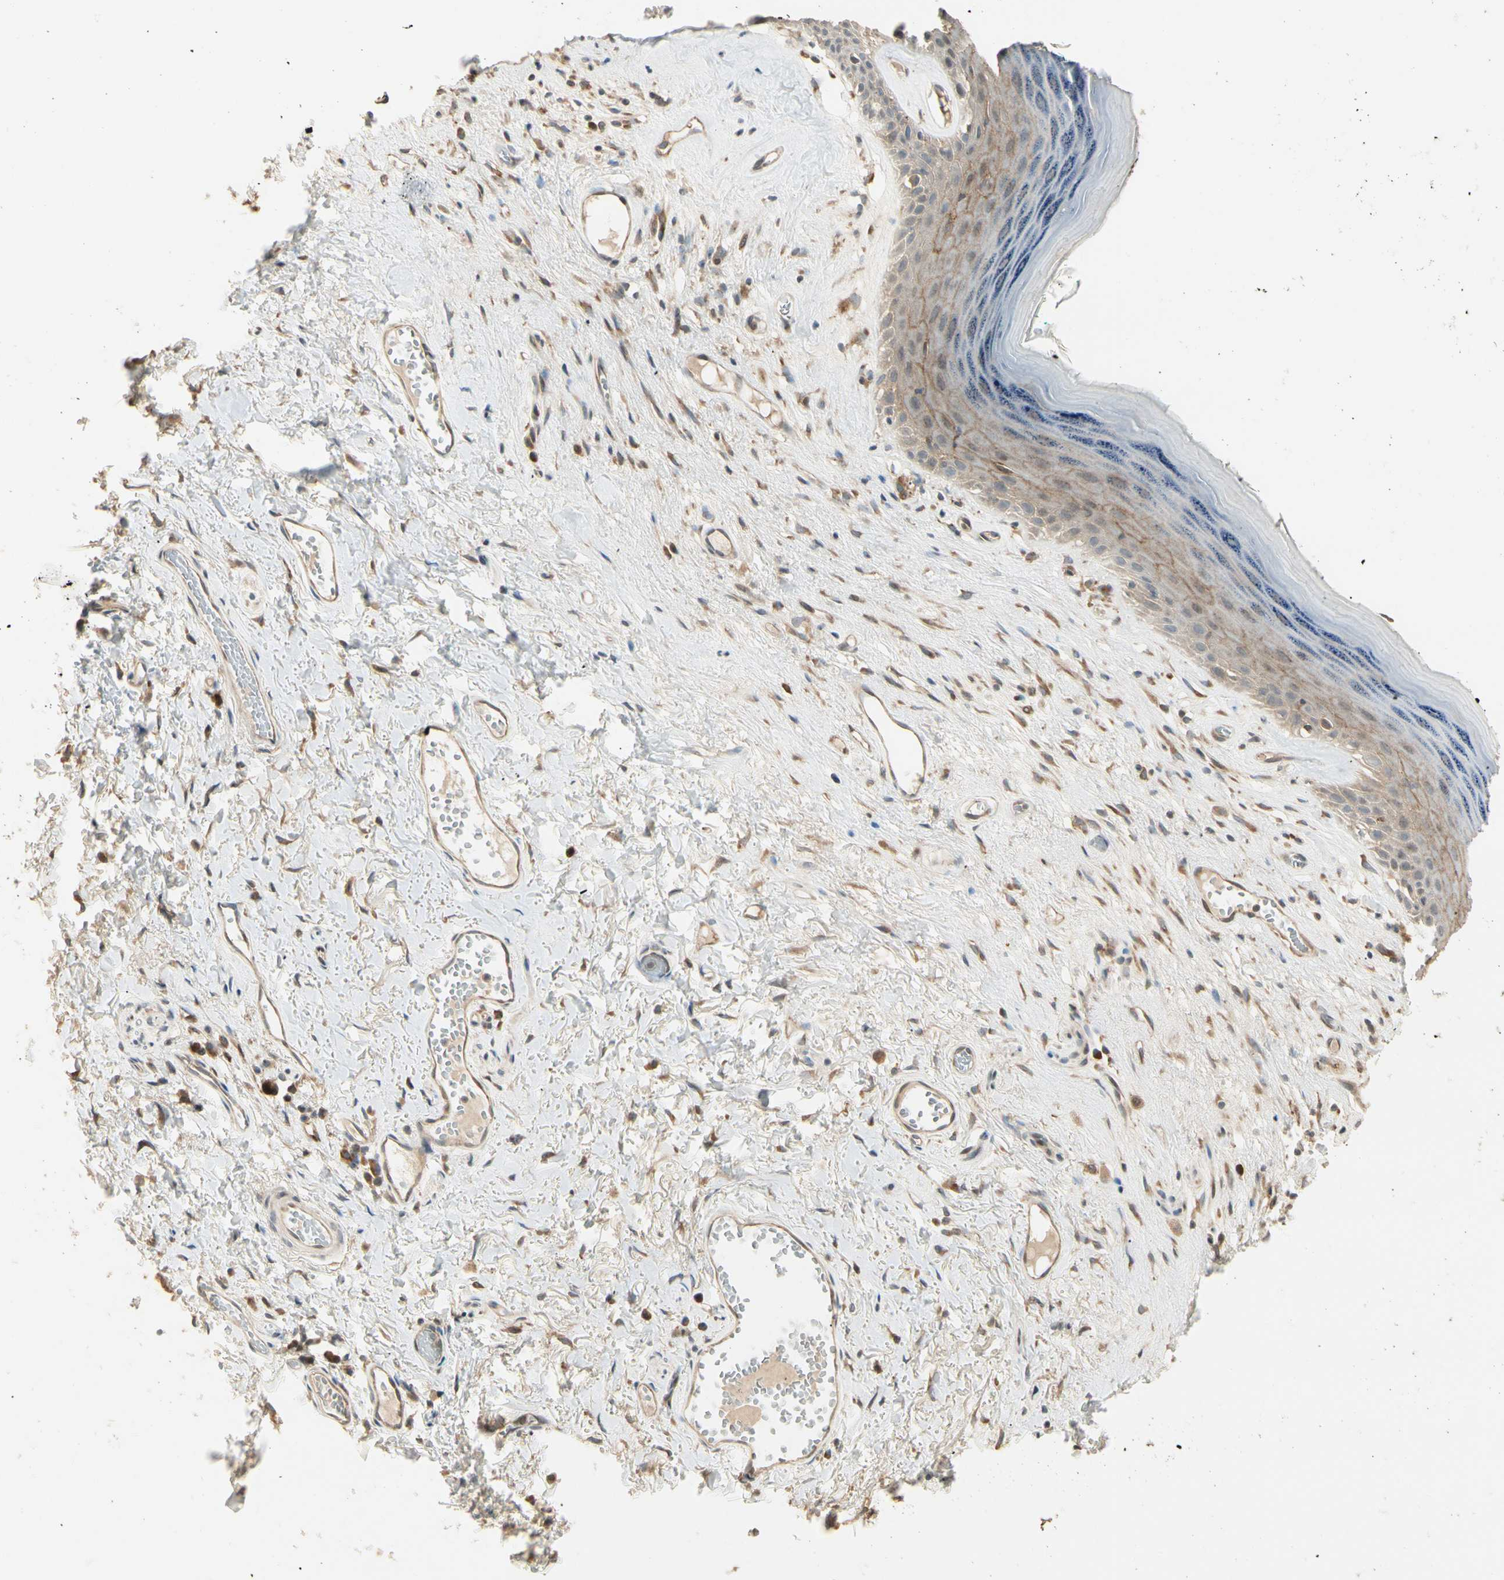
{"staining": {"intensity": "moderate", "quantity": "25%-75%", "location": "cytoplasmic/membranous,nuclear"}, "tissue": "skin", "cell_type": "Epidermal cells", "image_type": "normal", "snomed": [{"axis": "morphology", "description": "Normal tissue, NOS"}, {"axis": "morphology", "description": "Inflammation, NOS"}, {"axis": "topography", "description": "Vulva"}], "caption": "Skin stained for a protein shows moderate cytoplasmic/membranous,nuclear positivity in epidermal cells. The staining was performed using DAB (3,3'-diaminobenzidine), with brown indicating positive protein expression. Nuclei are stained blue with hematoxylin.", "gene": "FNDC3B", "patient": {"sex": "female", "age": 84}}